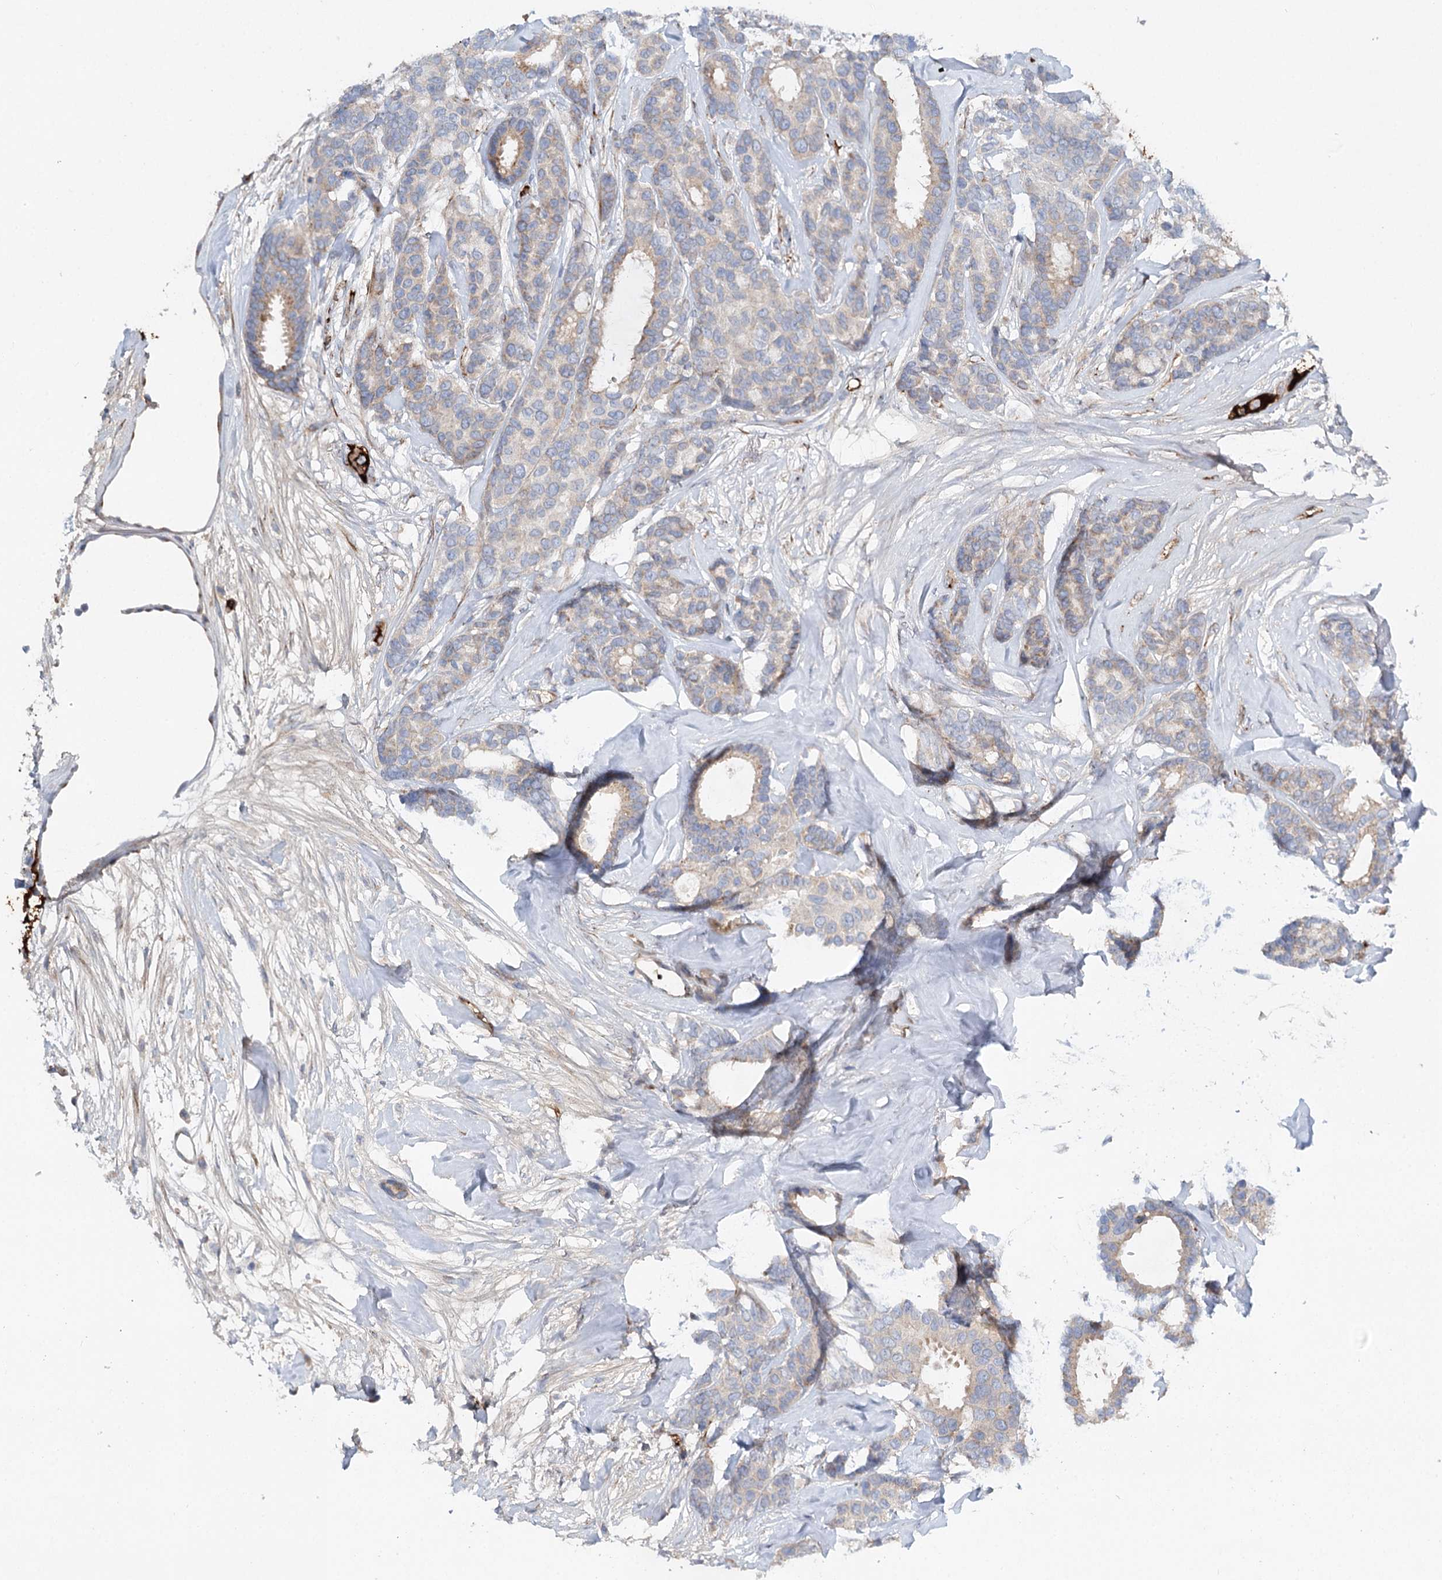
{"staining": {"intensity": "weak", "quantity": "25%-75%", "location": "cytoplasmic/membranous"}, "tissue": "breast cancer", "cell_type": "Tumor cells", "image_type": "cancer", "snomed": [{"axis": "morphology", "description": "Duct carcinoma"}, {"axis": "topography", "description": "Breast"}], "caption": "IHC of human breast cancer demonstrates low levels of weak cytoplasmic/membranous expression in about 25%-75% of tumor cells.", "gene": "ALKBH8", "patient": {"sex": "female", "age": 87}}